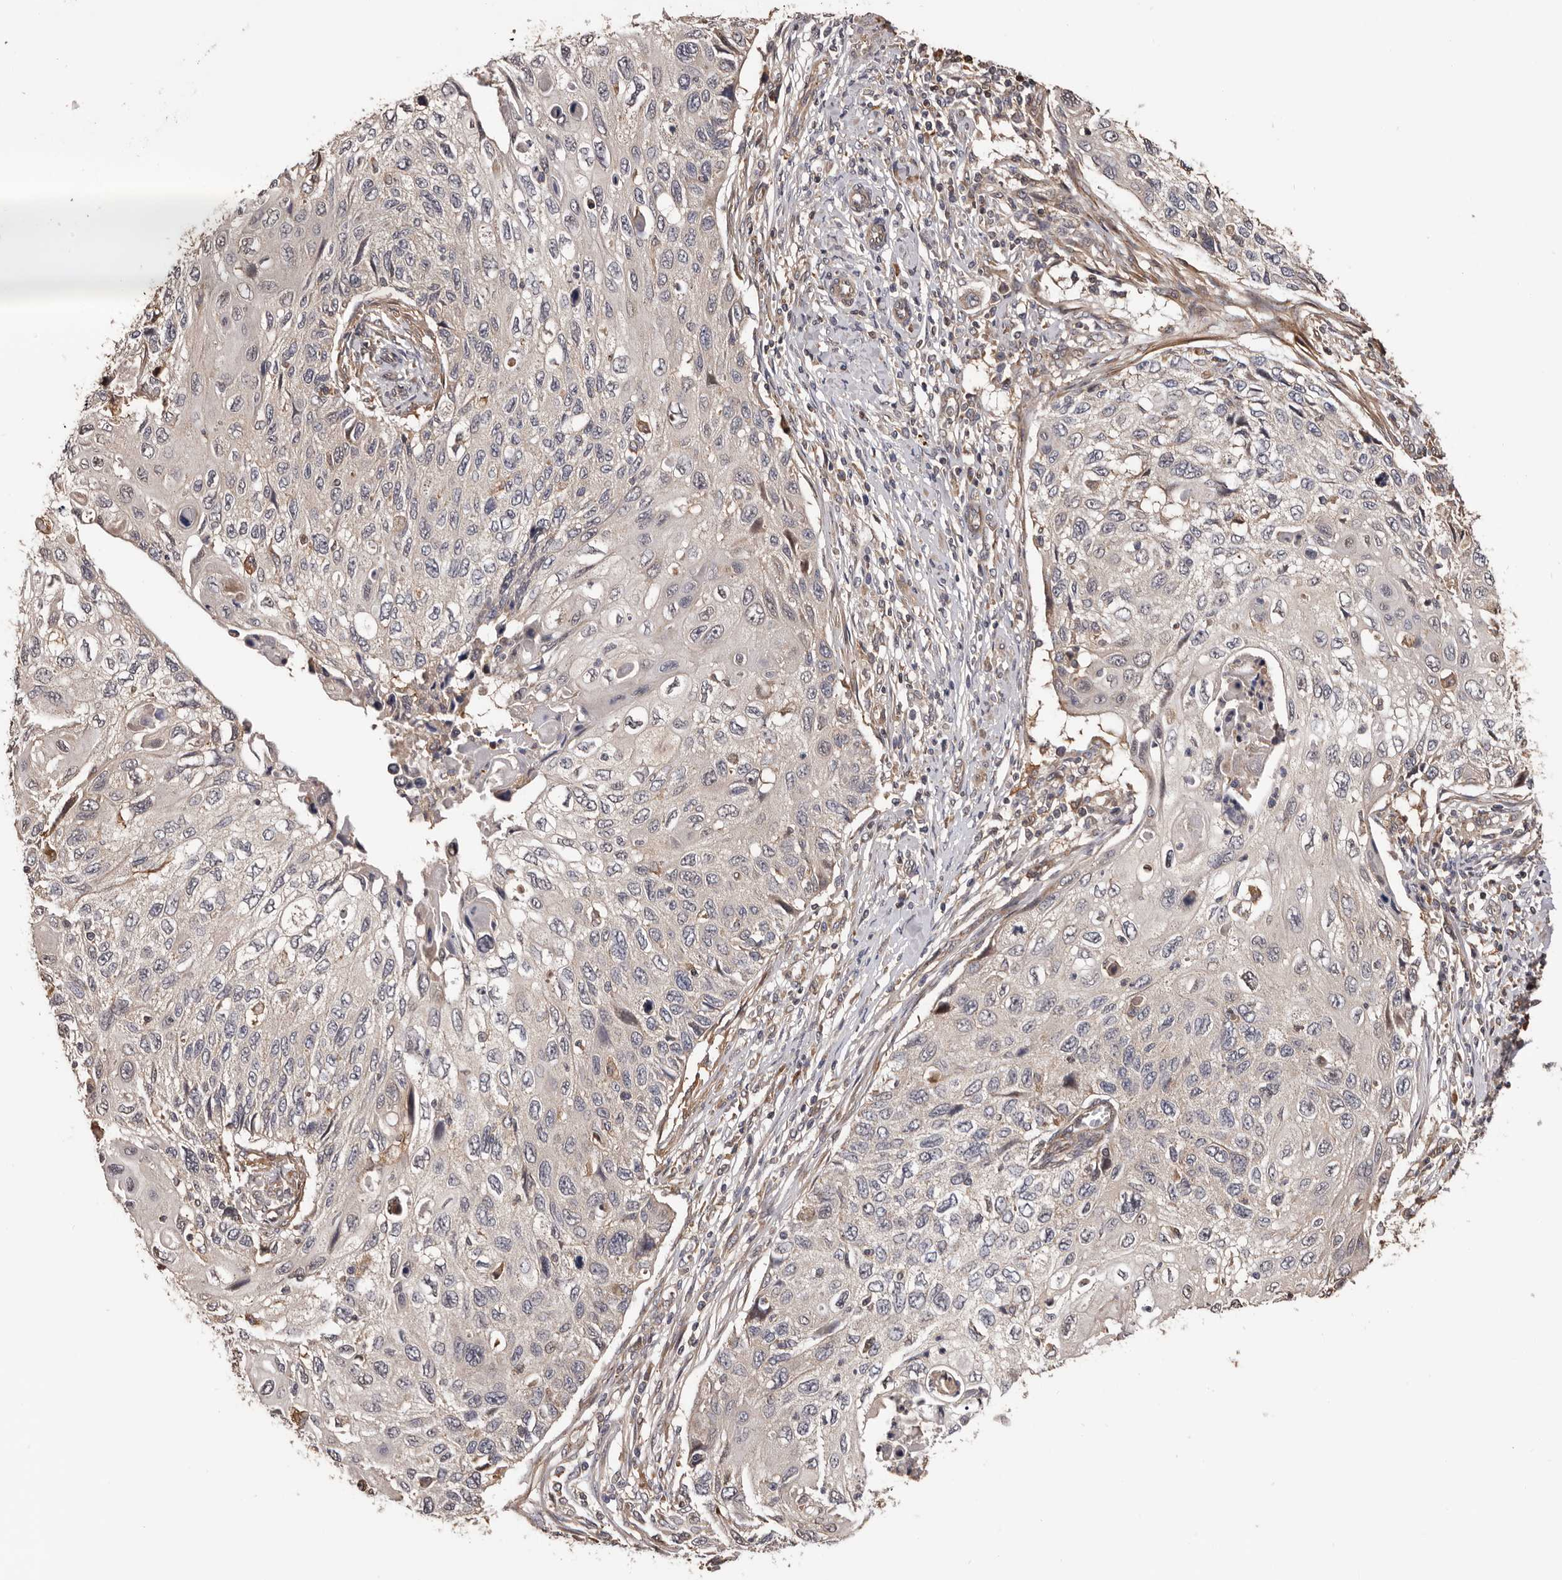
{"staining": {"intensity": "negative", "quantity": "none", "location": "none"}, "tissue": "cervical cancer", "cell_type": "Tumor cells", "image_type": "cancer", "snomed": [{"axis": "morphology", "description": "Squamous cell carcinoma, NOS"}, {"axis": "topography", "description": "Cervix"}], "caption": "A photomicrograph of human cervical cancer (squamous cell carcinoma) is negative for staining in tumor cells.", "gene": "ADAMTS2", "patient": {"sex": "female", "age": 70}}